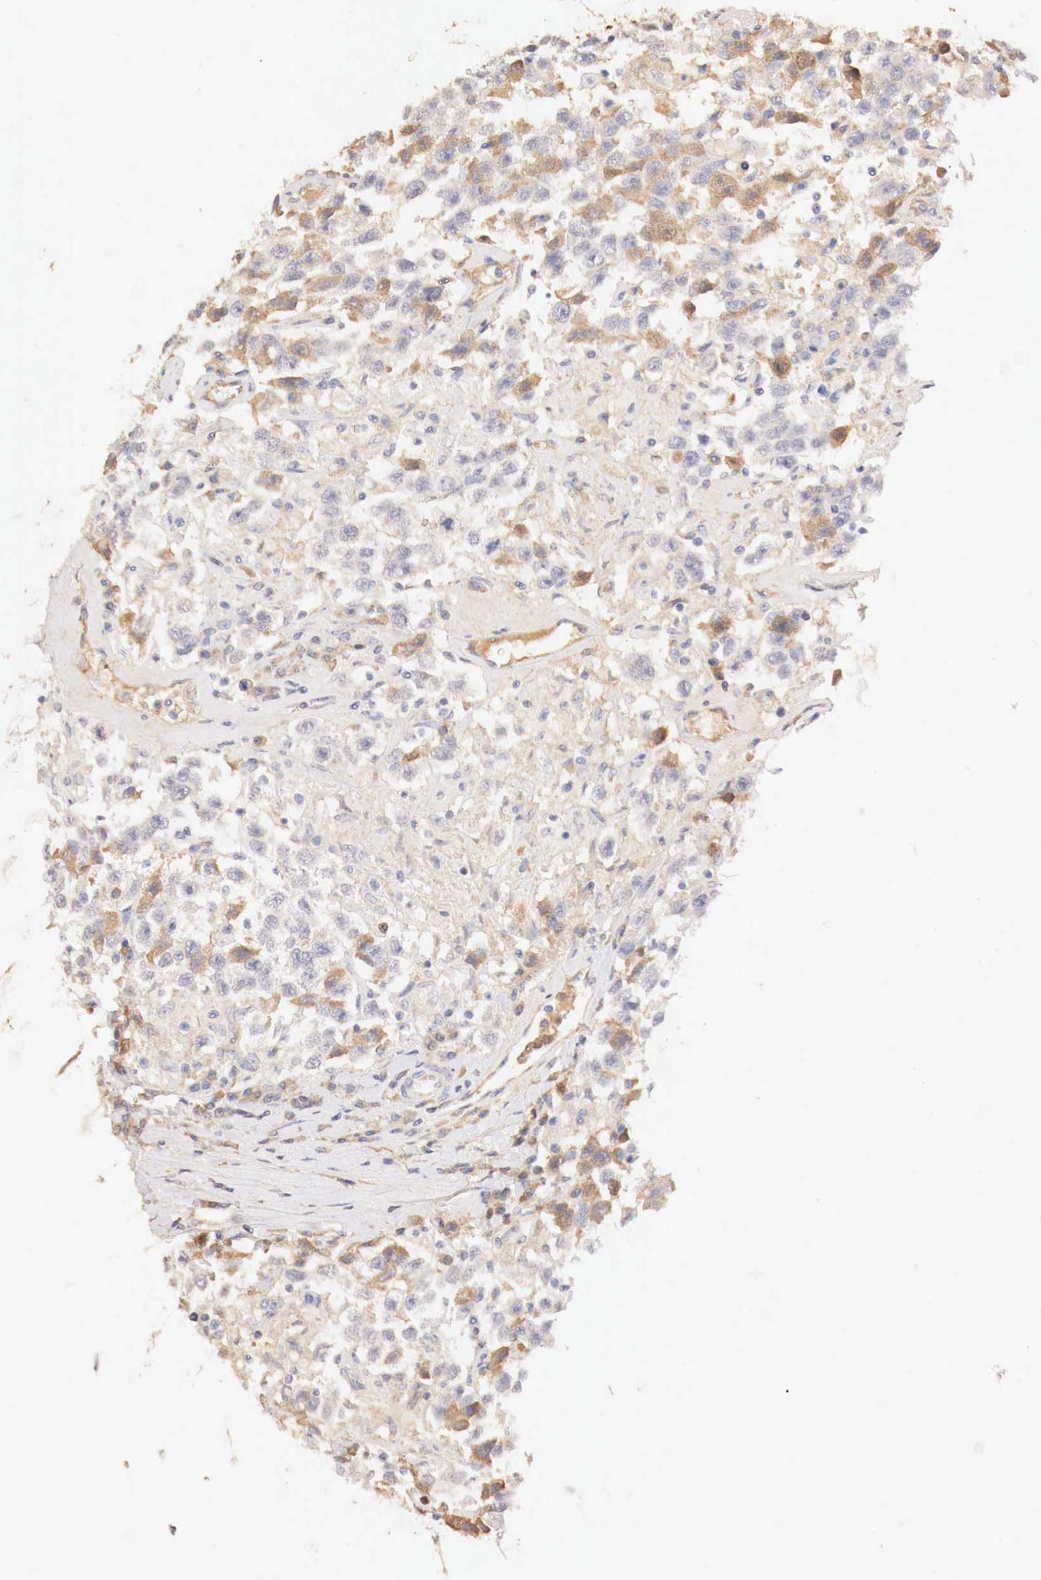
{"staining": {"intensity": "weak", "quantity": "25%-75%", "location": "cytoplasmic/membranous"}, "tissue": "testis cancer", "cell_type": "Tumor cells", "image_type": "cancer", "snomed": [{"axis": "morphology", "description": "Seminoma, NOS"}, {"axis": "topography", "description": "Testis"}], "caption": "Immunohistochemical staining of testis seminoma demonstrates weak cytoplasmic/membranous protein positivity in approximately 25%-75% of tumor cells.", "gene": "GATA1", "patient": {"sex": "male", "age": 41}}